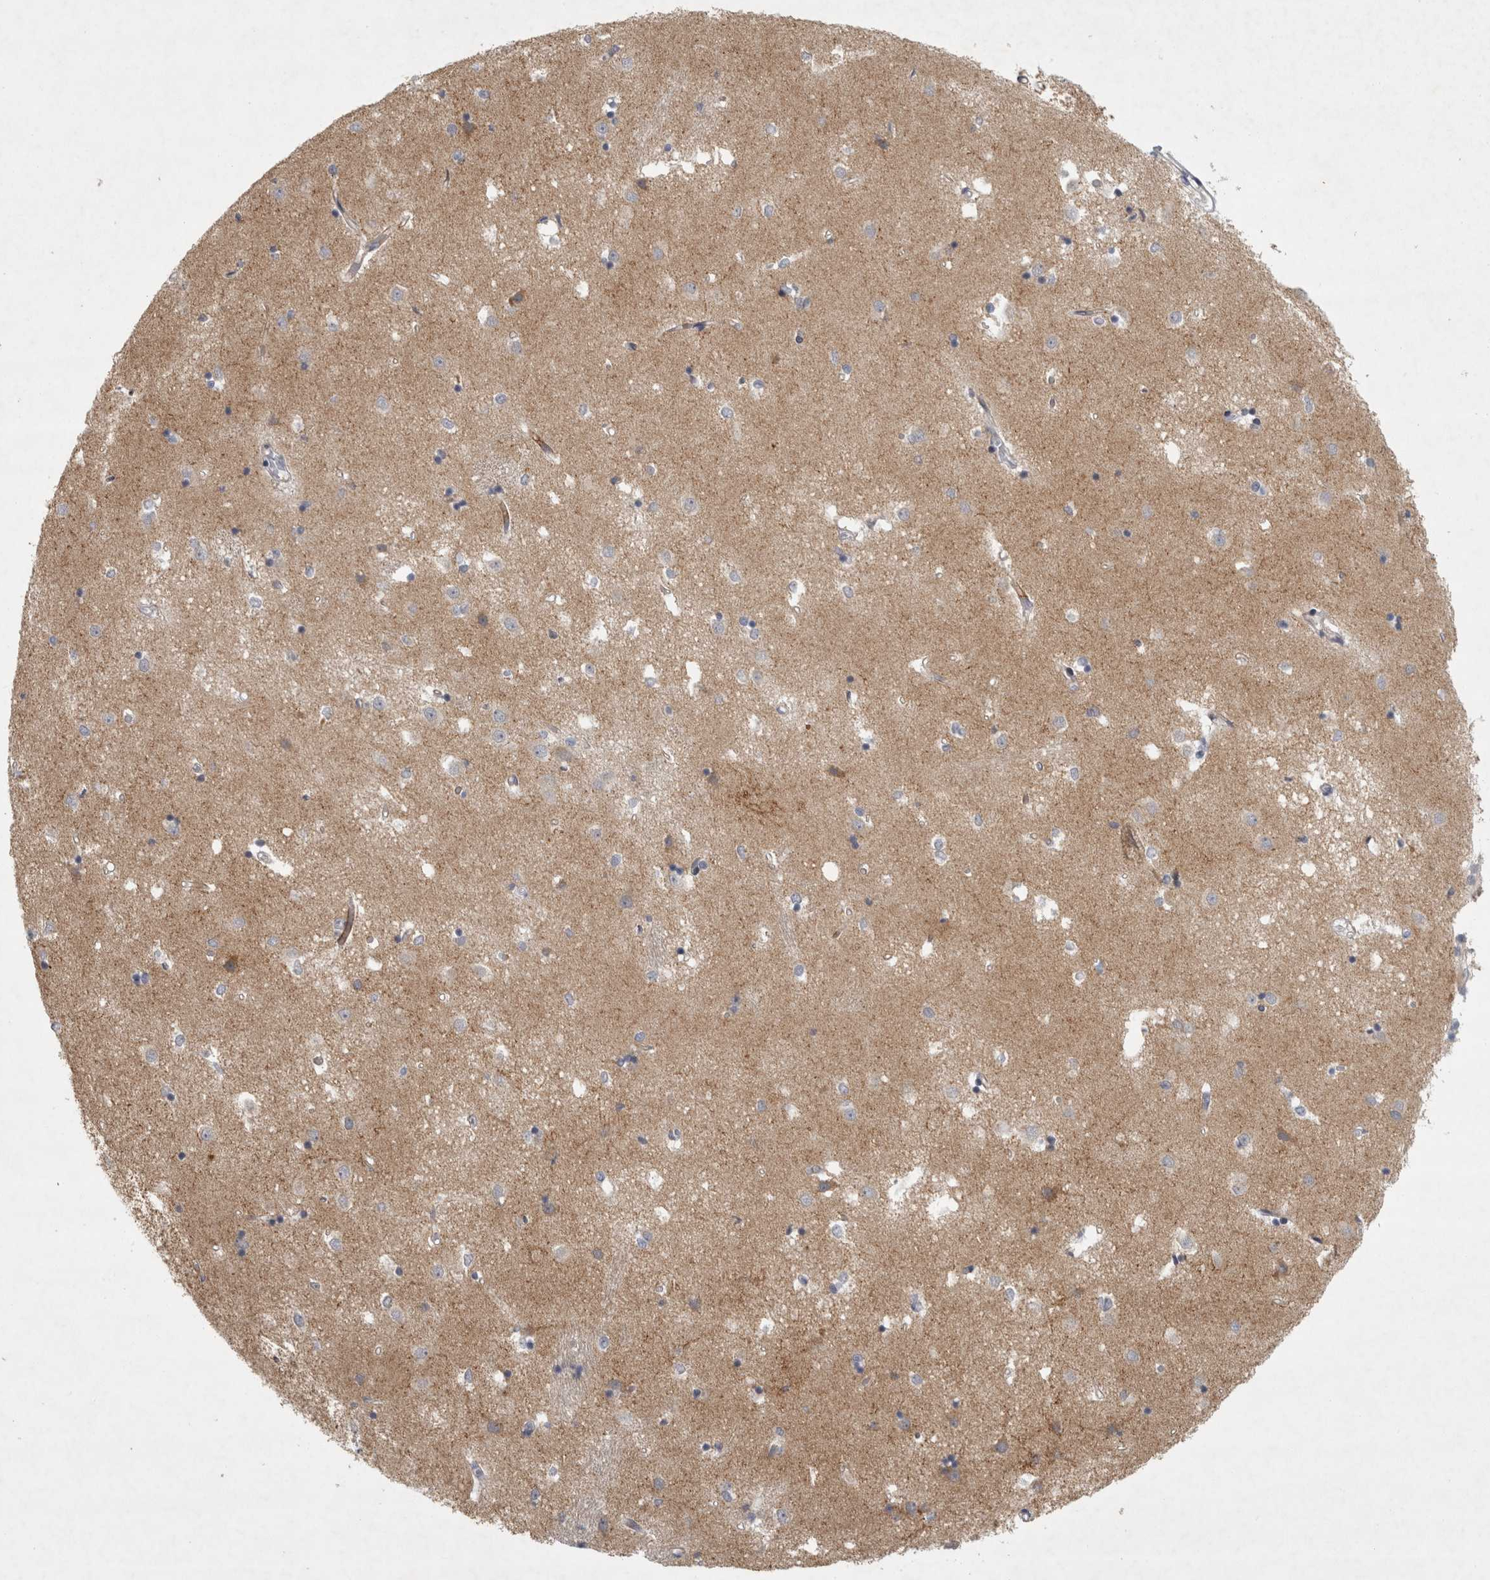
{"staining": {"intensity": "negative", "quantity": "none", "location": "none"}, "tissue": "caudate", "cell_type": "Glial cells", "image_type": "normal", "snomed": [{"axis": "morphology", "description": "Normal tissue, NOS"}, {"axis": "topography", "description": "Lateral ventricle wall"}], "caption": "Micrograph shows no protein expression in glial cells of unremarkable caudate. (DAB immunohistochemistry, high magnification).", "gene": "PTPRN2", "patient": {"sex": "male", "age": 45}}